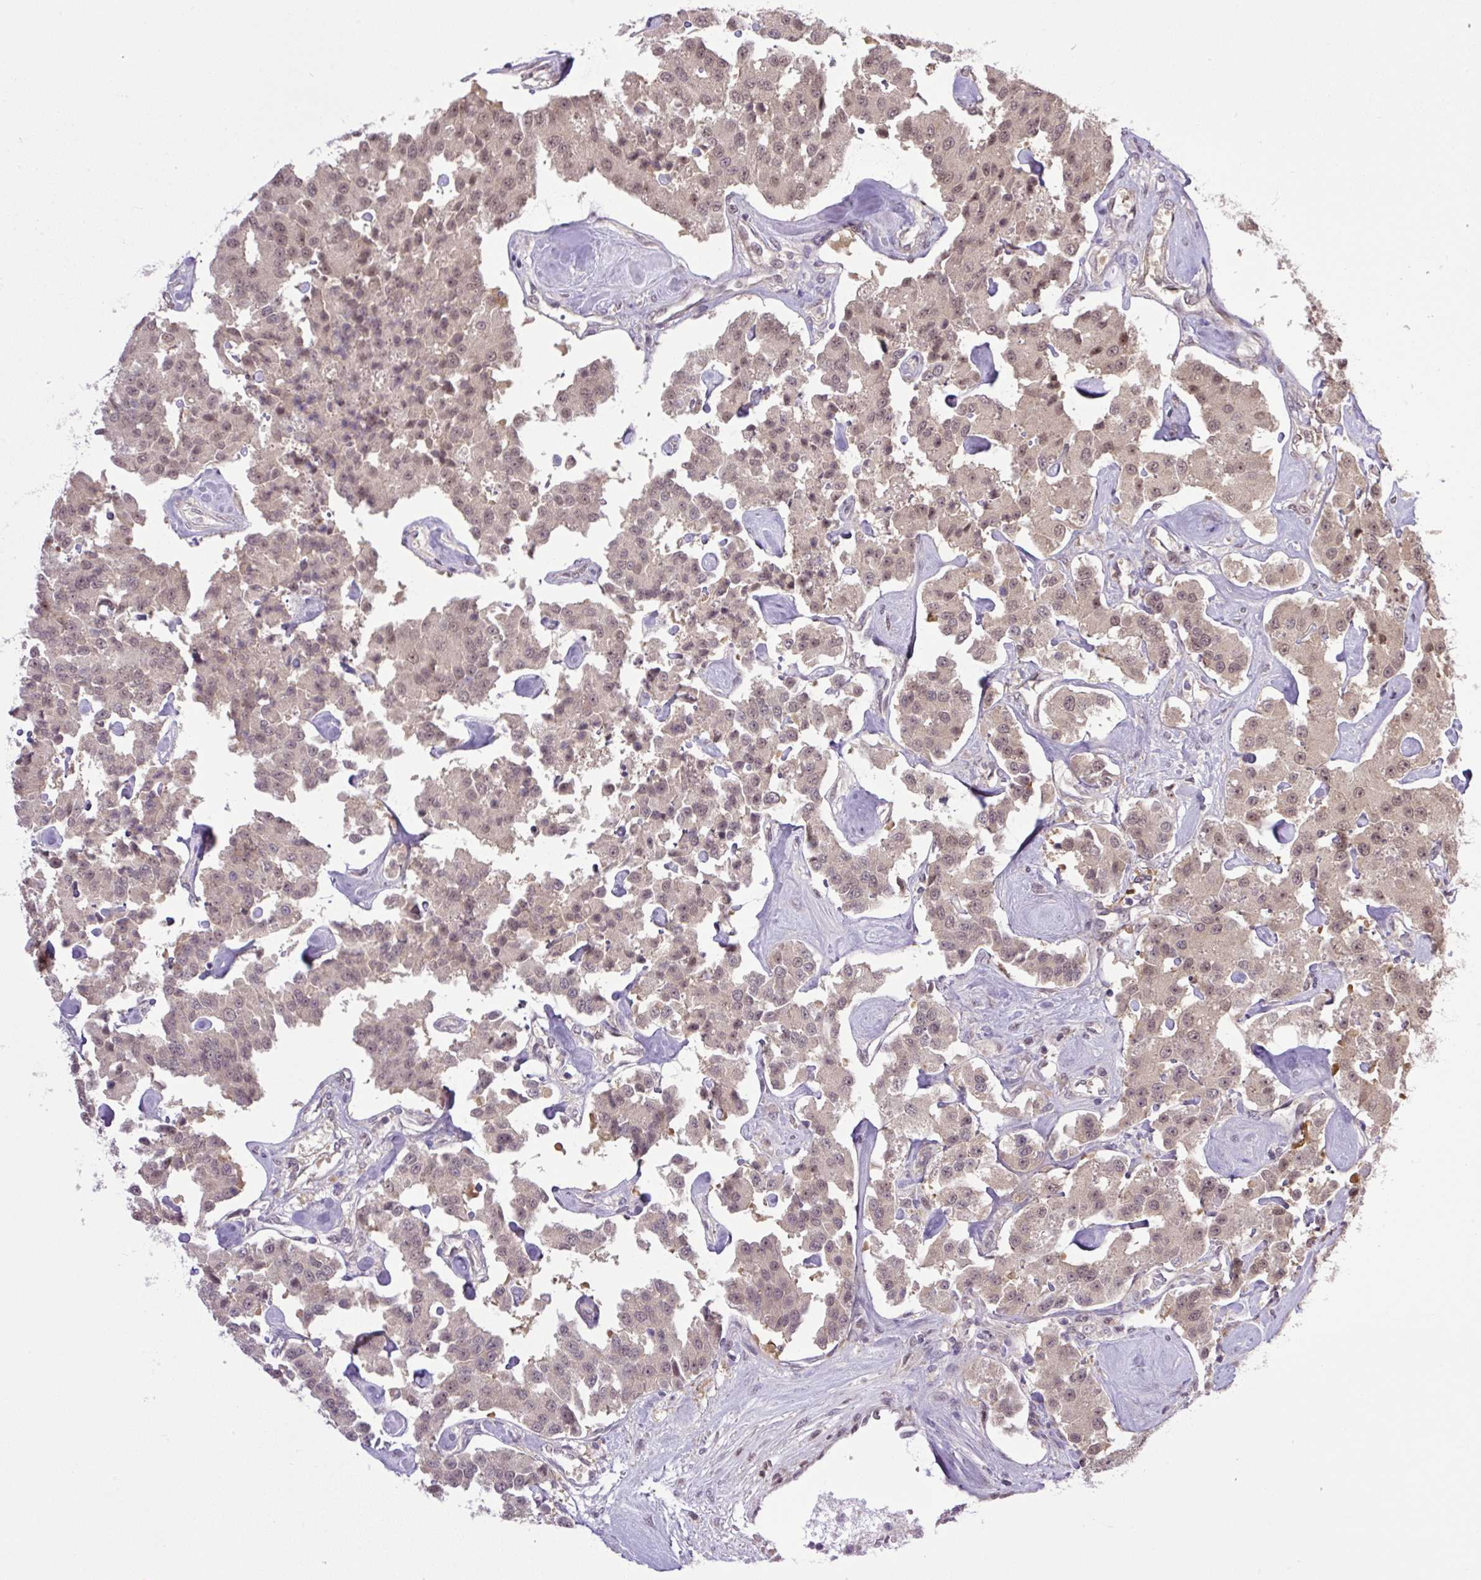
{"staining": {"intensity": "weak", "quantity": ">75%", "location": "cytoplasmic/membranous,nuclear"}, "tissue": "carcinoid", "cell_type": "Tumor cells", "image_type": "cancer", "snomed": [{"axis": "morphology", "description": "Carcinoid, malignant, NOS"}, {"axis": "topography", "description": "Pancreas"}], "caption": "Immunohistochemistry (DAB (3,3'-diaminobenzidine)) staining of carcinoid (malignant) reveals weak cytoplasmic/membranous and nuclear protein expression in approximately >75% of tumor cells. Nuclei are stained in blue.", "gene": "SGTA", "patient": {"sex": "male", "age": 41}}